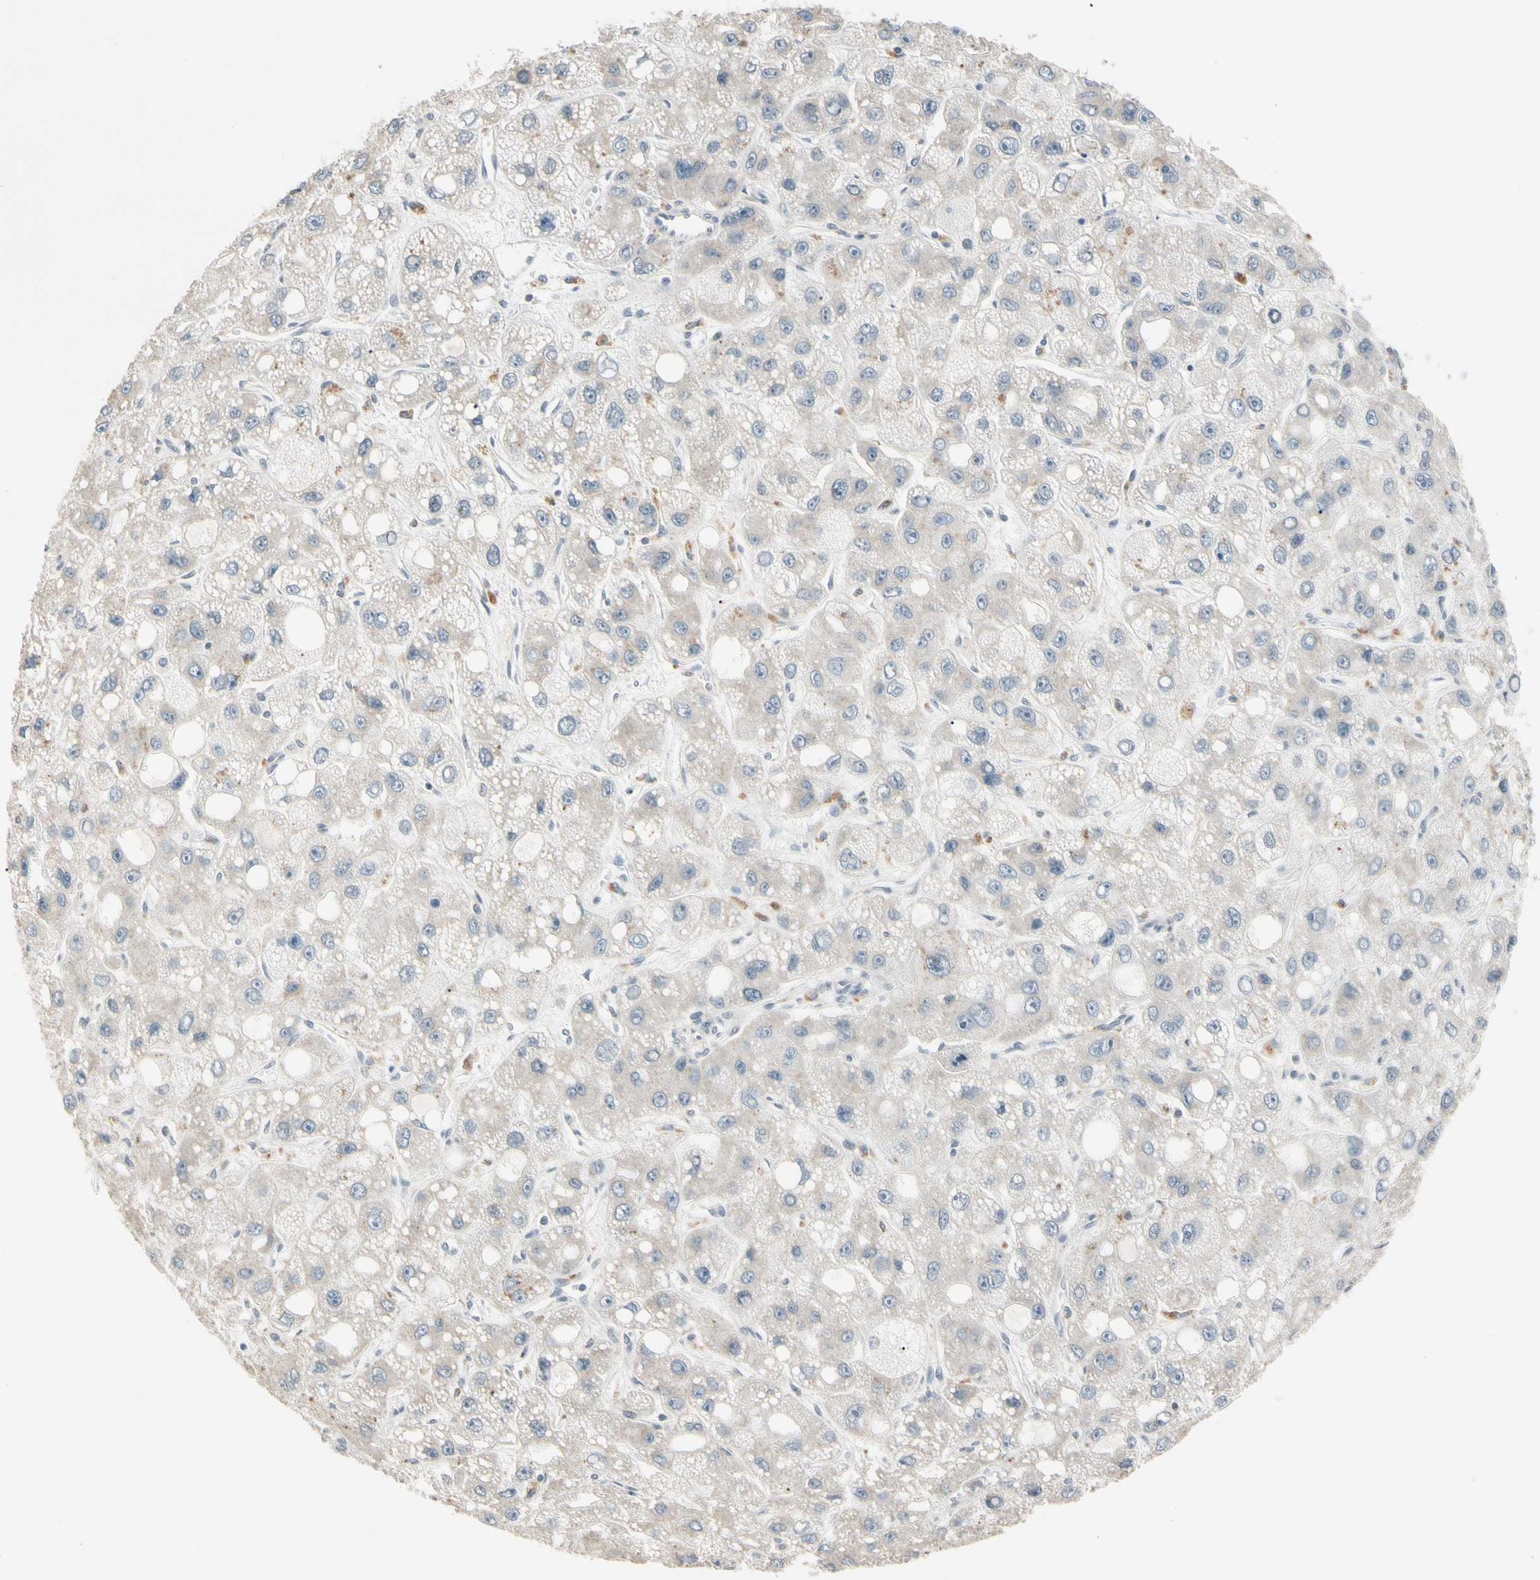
{"staining": {"intensity": "weak", "quantity": "<25%", "location": "cytoplasmic/membranous"}, "tissue": "liver cancer", "cell_type": "Tumor cells", "image_type": "cancer", "snomed": [{"axis": "morphology", "description": "Carcinoma, Hepatocellular, NOS"}, {"axis": "topography", "description": "Liver"}], "caption": "Immunohistochemical staining of liver hepatocellular carcinoma shows no significant positivity in tumor cells.", "gene": "ZSCAN12", "patient": {"sex": "male", "age": 55}}